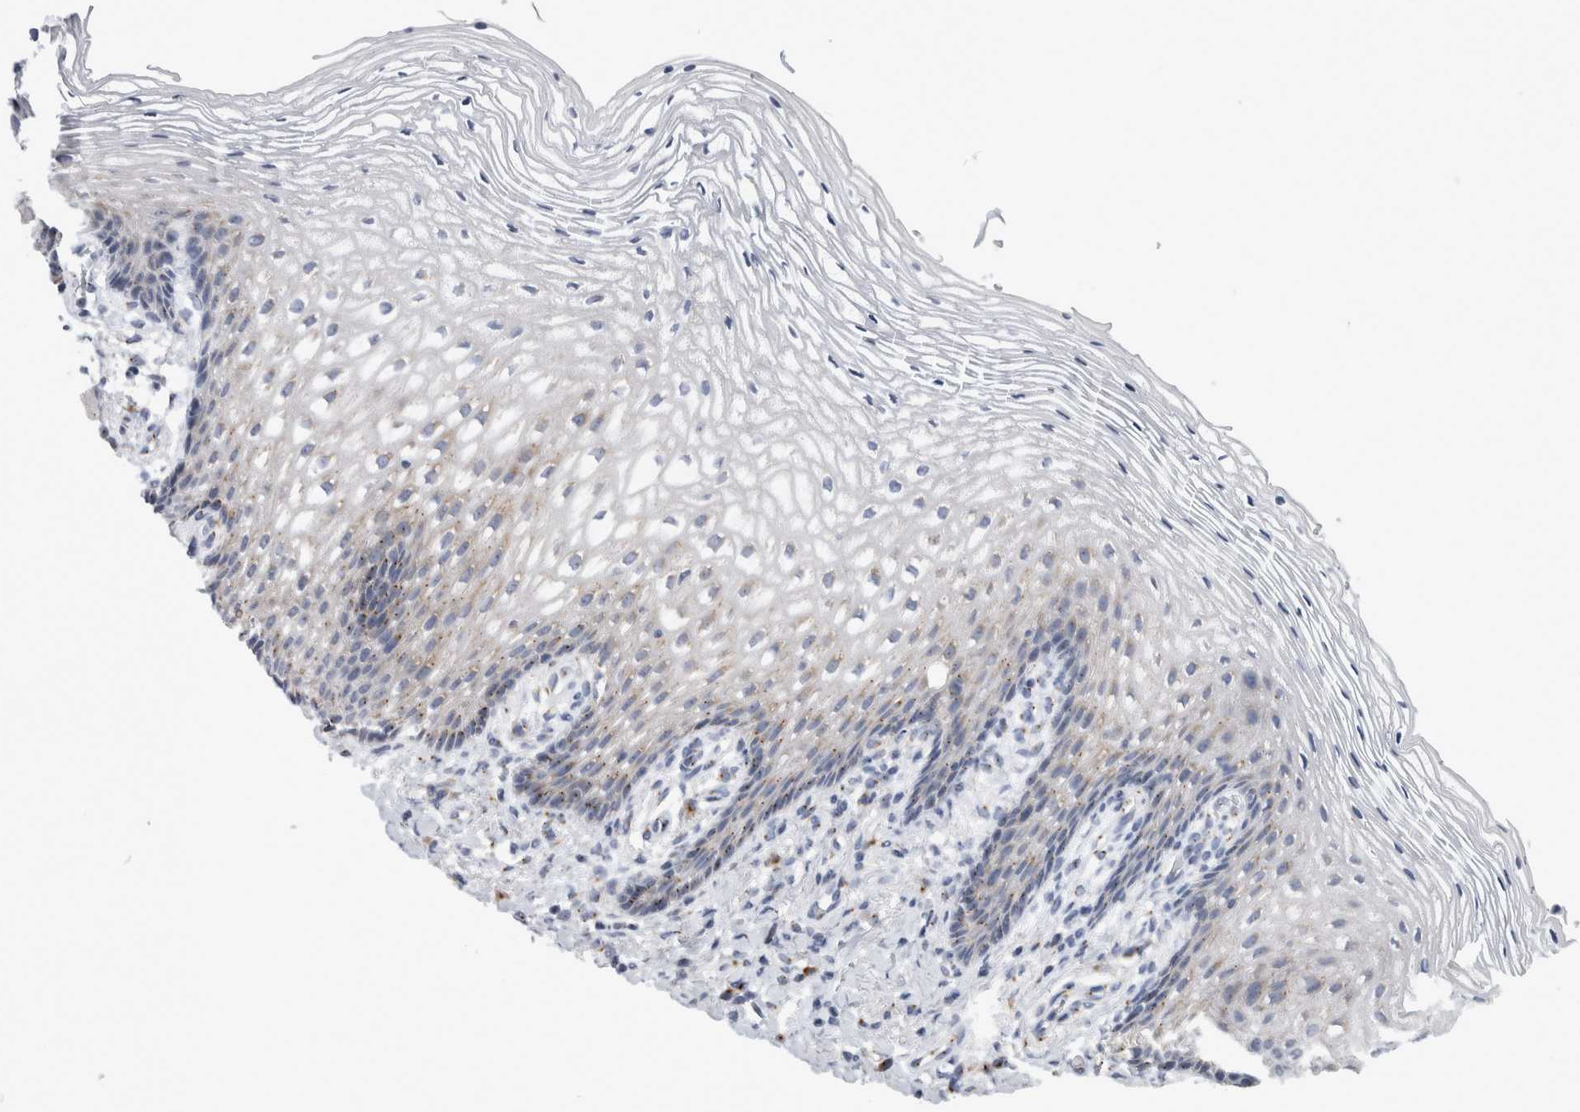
{"staining": {"intensity": "moderate", "quantity": "<25%", "location": "cytoplasmic/membranous"}, "tissue": "vagina", "cell_type": "Squamous epithelial cells", "image_type": "normal", "snomed": [{"axis": "morphology", "description": "Normal tissue, NOS"}, {"axis": "topography", "description": "Vagina"}], "caption": "This micrograph demonstrates immunohistochemistry (IHC) staining of benign vagina, with low moderate cytoplasmic/membranous positivity in about <25% of squamous epithelial cells.", "gene": "AKAP9", "patient": {"sex": "female", "age": 60}}